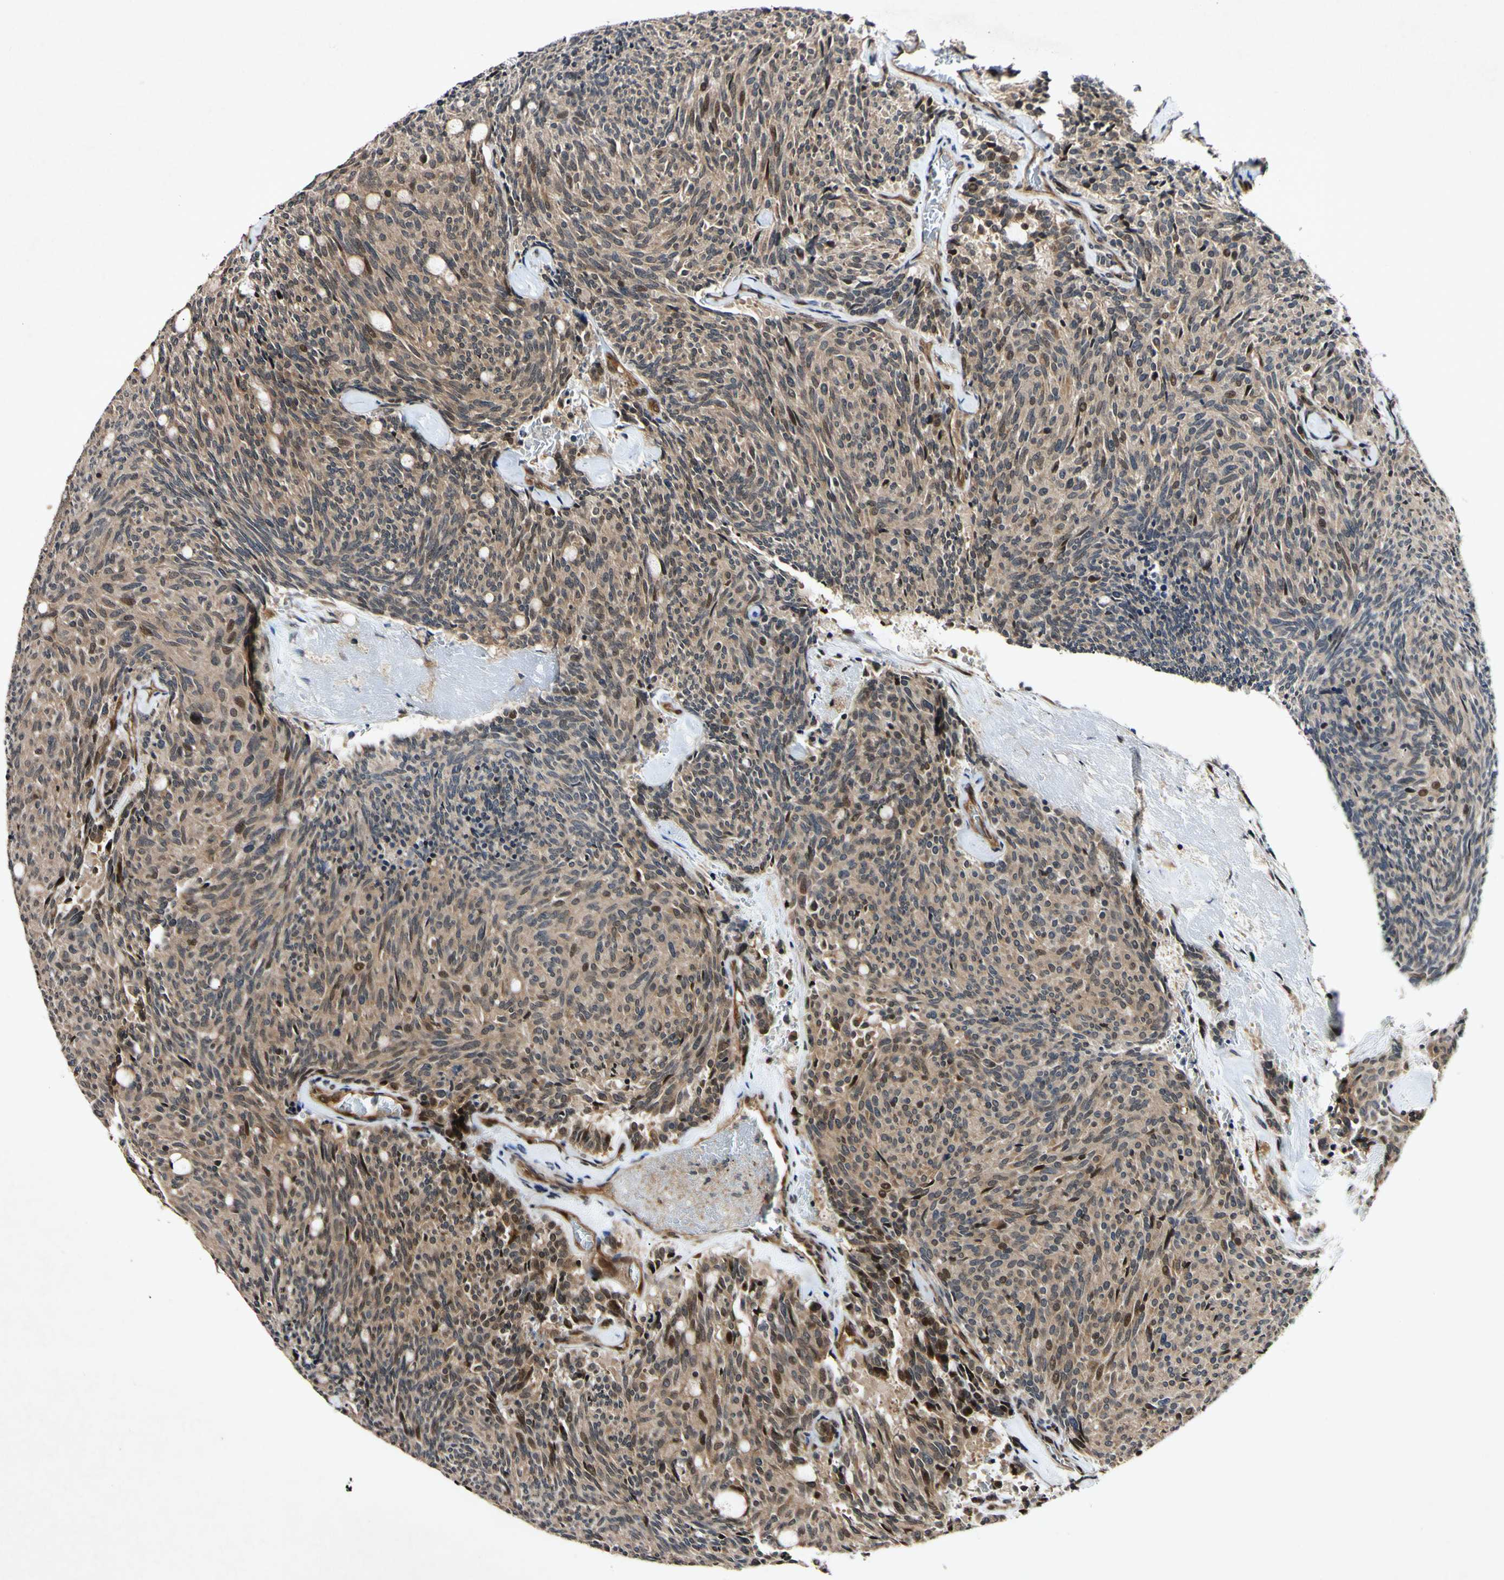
{"staining": {"intensity": "moderate", "quantity": ">75%", "location": "cytoplasmic/membranous,nuclear"}, "tissue": "carcinoid", "cell_type": "Tumor cells", "image_type": "cancer", "snomed": [{"axis": "morphology", "description": "Carcinoid, malignant, NOS"}, {"axis": "topography", "description": "Pancreas"}], "caption": "A medium amount of moderate cytoplasmic/membranous and nuclear staining is appreciated in approximately >75% of tumor cells in carcinoid (malignant) tissue.", "gene": "CSNK1E", "patient": {"sex": "female", "age": 54}}